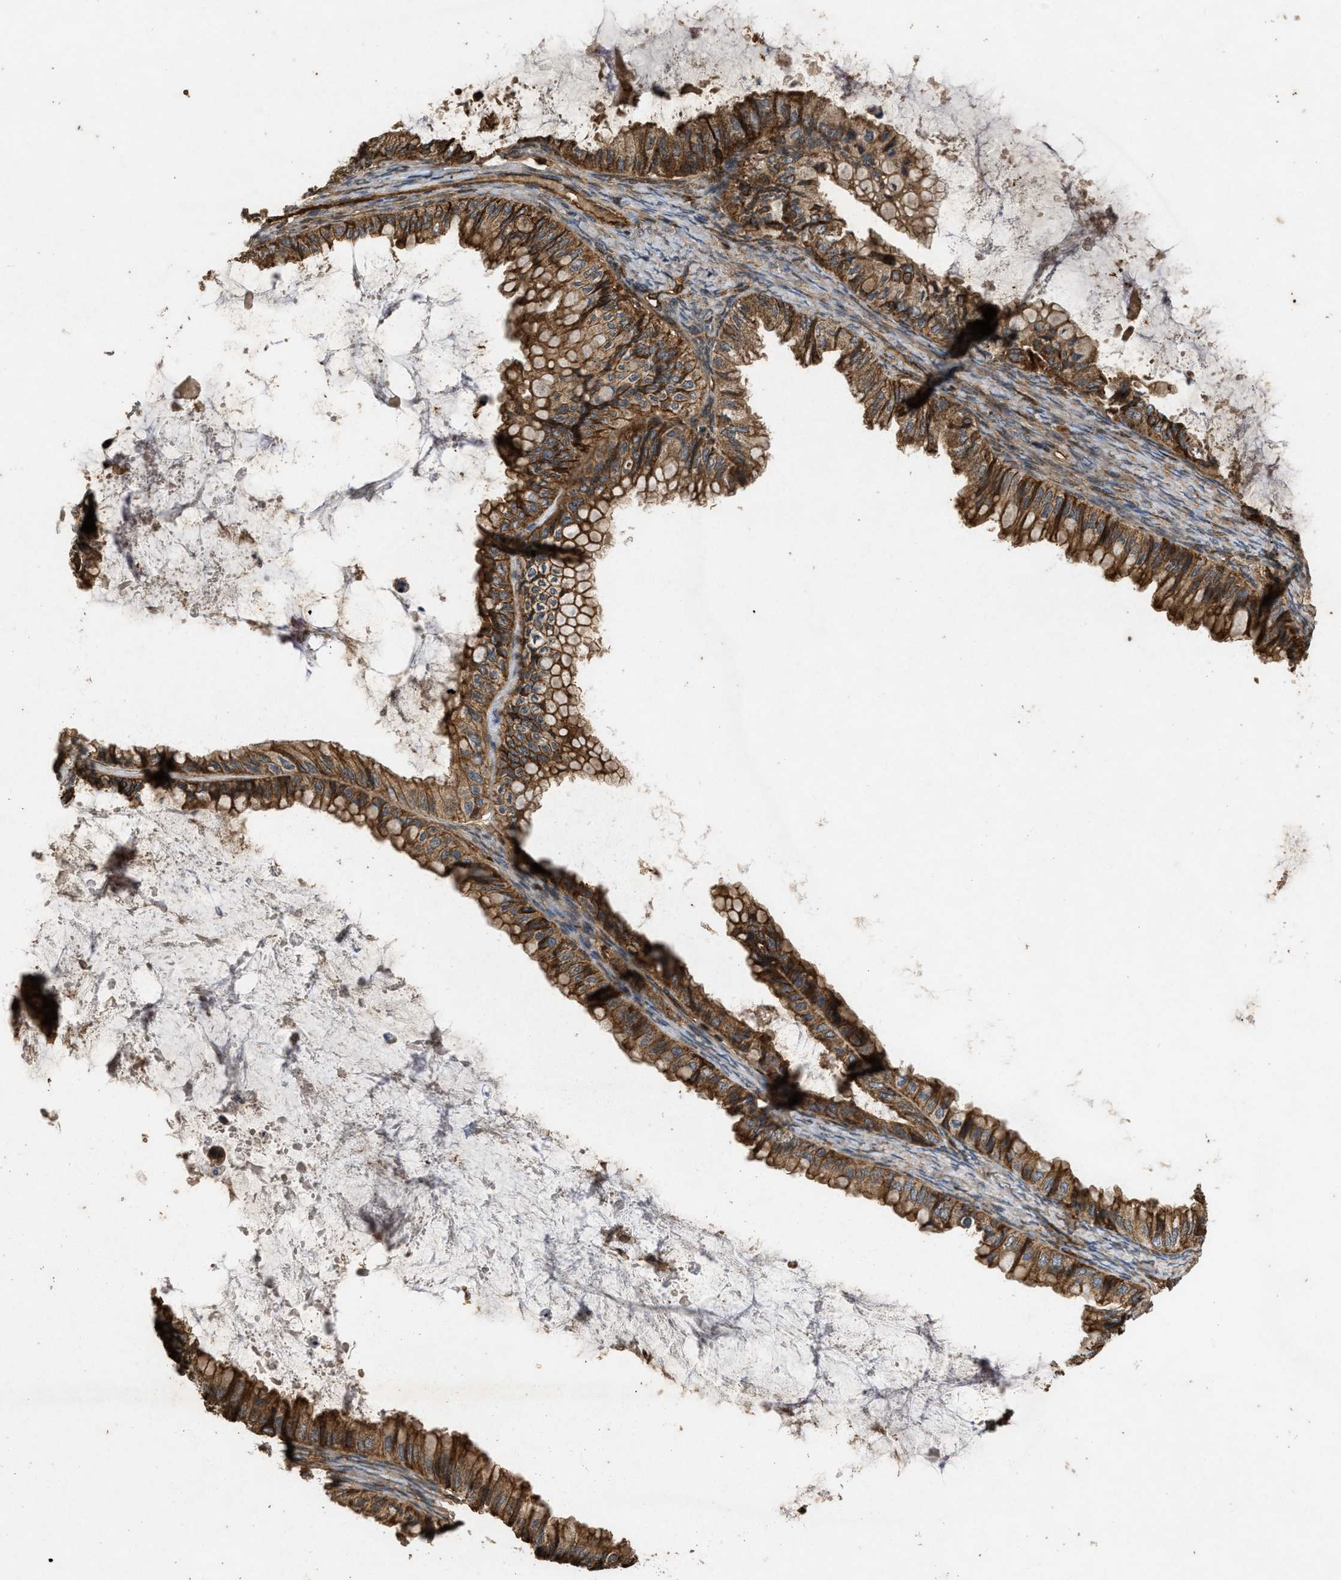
{"staining": {"intensity": "strong", "quantity": ">75%", "location": "cytoplasmic/membranous"}, "tissue": "ovarian cancer", "cell_type": "Tumor cells", "image_type": "cancer", "snomed": [{"axis": "morphology", "description": "Cystadenocarcinoma, mucinous, NOS"}, {"axis": "topography", "description": "Ovary"}], "caption": "This photomicrograph reveals ovarian cancer (mucinous cystadenocarcinoma) stained with immunohistochemistry to label a protein in brown. The cytoplasmic/membranous of tumor cells show strong positivity for the protein. Nuclei are counter-stained blue.", "gene": "GNB4", "patient": {"sex": "female", "age": 80}}